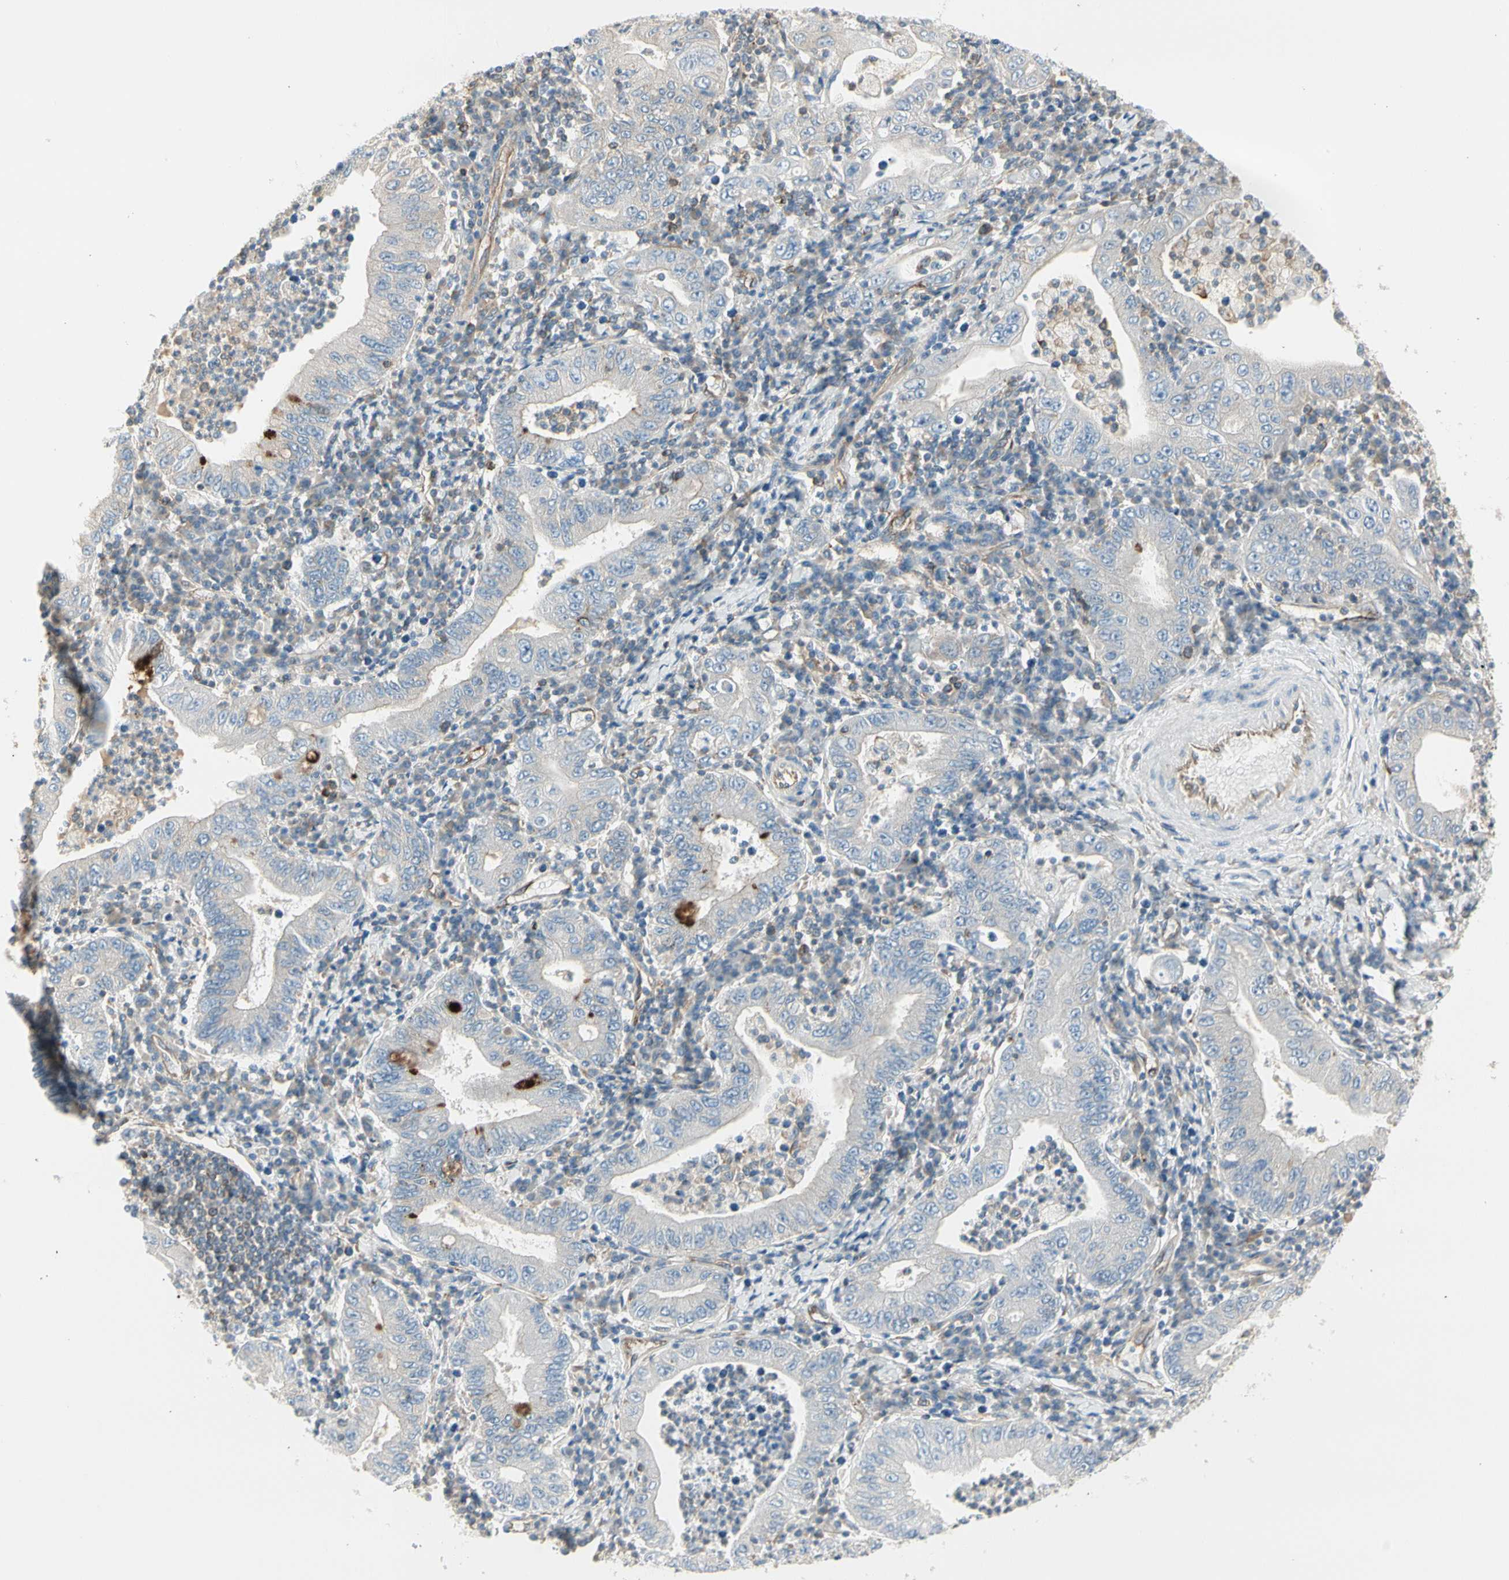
{"staining": {"intensity": "negative", "quantity": "none", "location": "none"}, "tissue": "stomach cancer", "cell_type": "Tumor cells", "image_type": "cancer", "snomed": [{"axis": "morphology", "description": "Normal tissue, NOS"}, {"axis": "morphology", "description": "Adenocarcinoma, NOS"}, {"axis": "topography", "description": "Esophagus"}, {"axis": "topography", "description": "Stomach, upper"}, {"axis": "topography", "description": "Peripheral nerve tissue"}], "caption": "A histopathology image of human stomach cancer is negative for staining in tumor cells. Nuclei are stained in blue.", "gene": "AGFG1", "patient": {"sex": "male", "age": 62}}